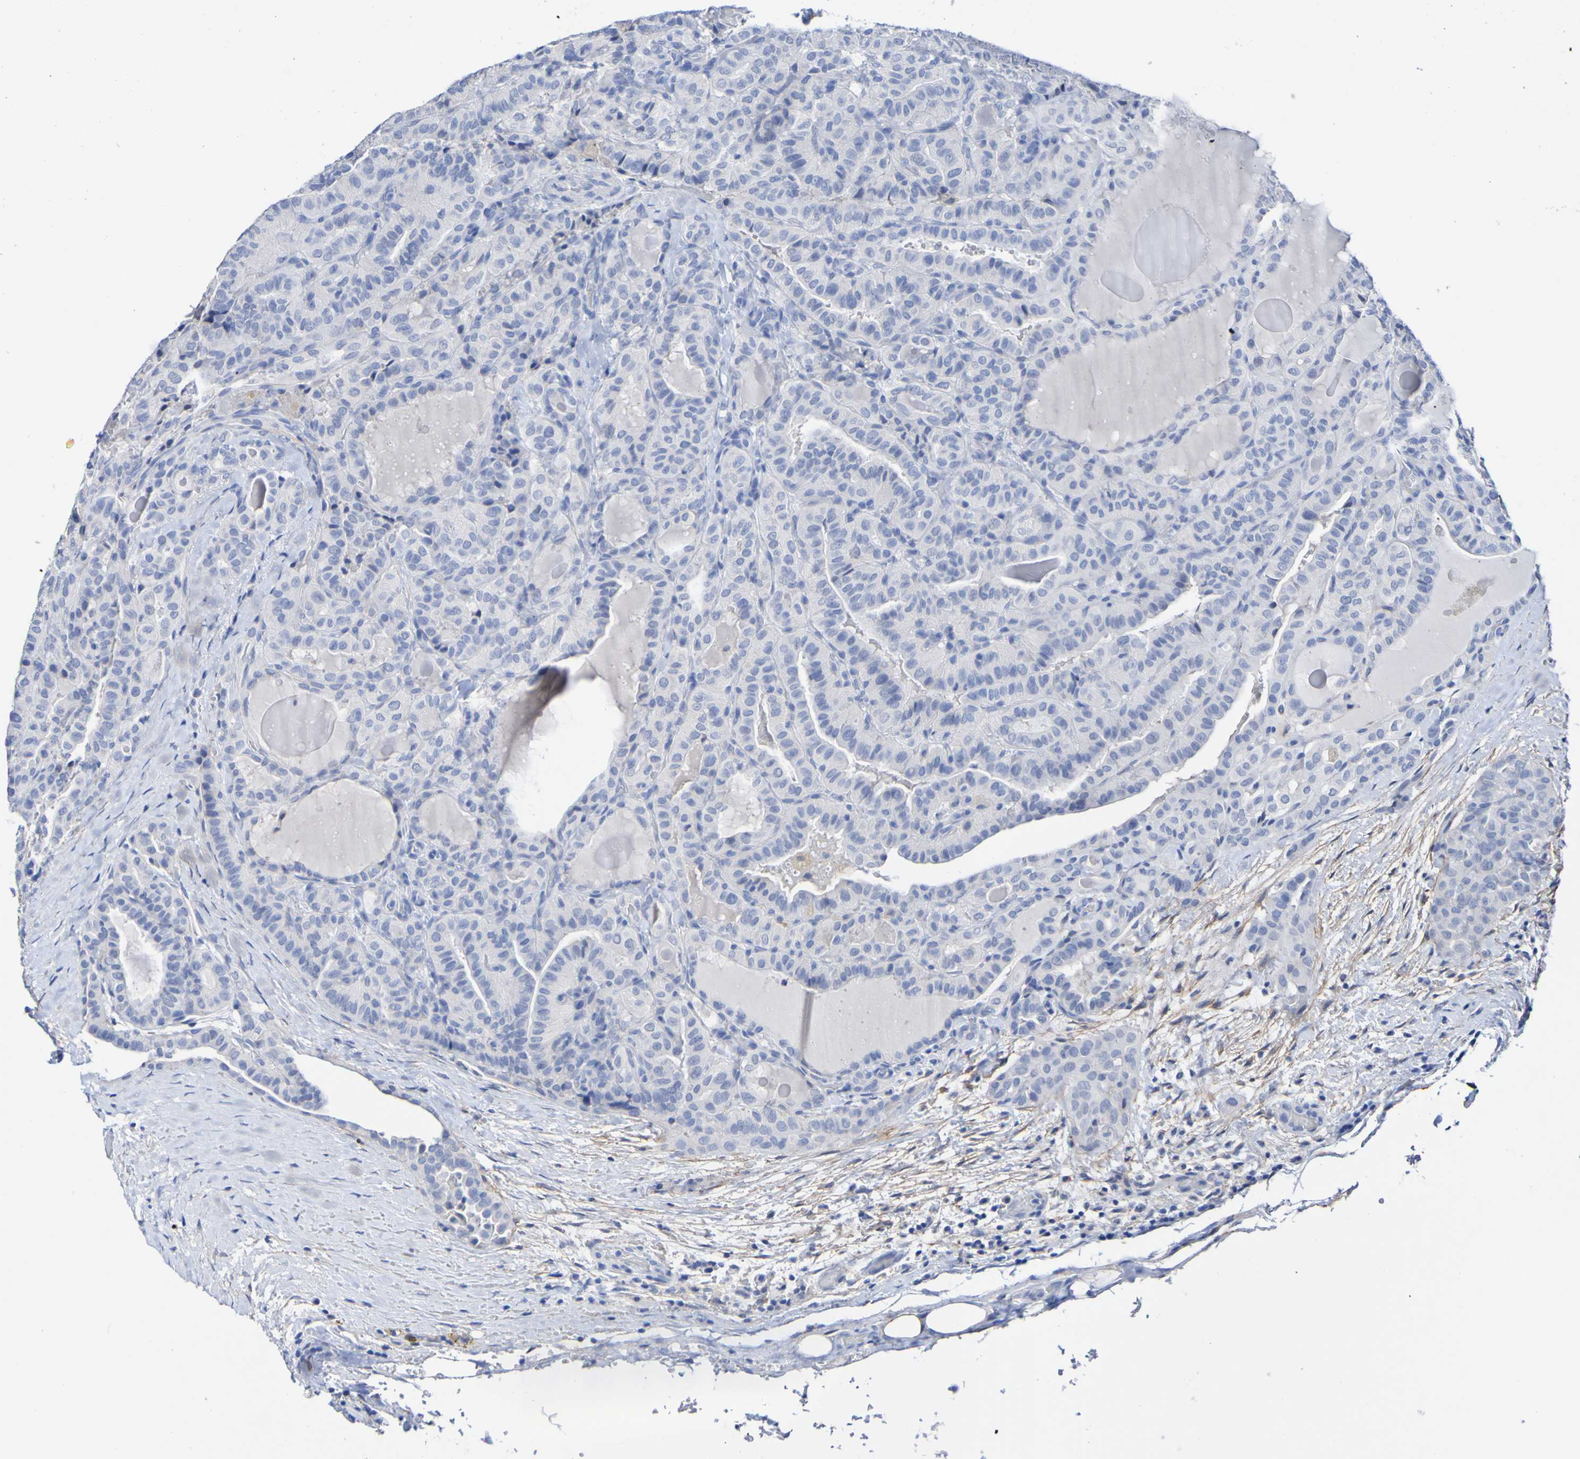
{"staining": {"intensity": "negative", "quantity": "none", "location": "none"}, "tissue": "thyroid cancer", "cell_type": "Tumor cells", "image_type": "cancer", "snomed": [{"axis": "morphology", "description": "Papillary adenocarcinoma, NOS"}, {"axis": "topography", "description": "Thyroid gland"}], "caption": "IHC micrograph of neoplastic tissue: thyroid cancer stained with DAB demonstrates no significant protein staining in tumor cells.", "gene": "SGCB", "patient": {"sex": "male", "age": 77}}